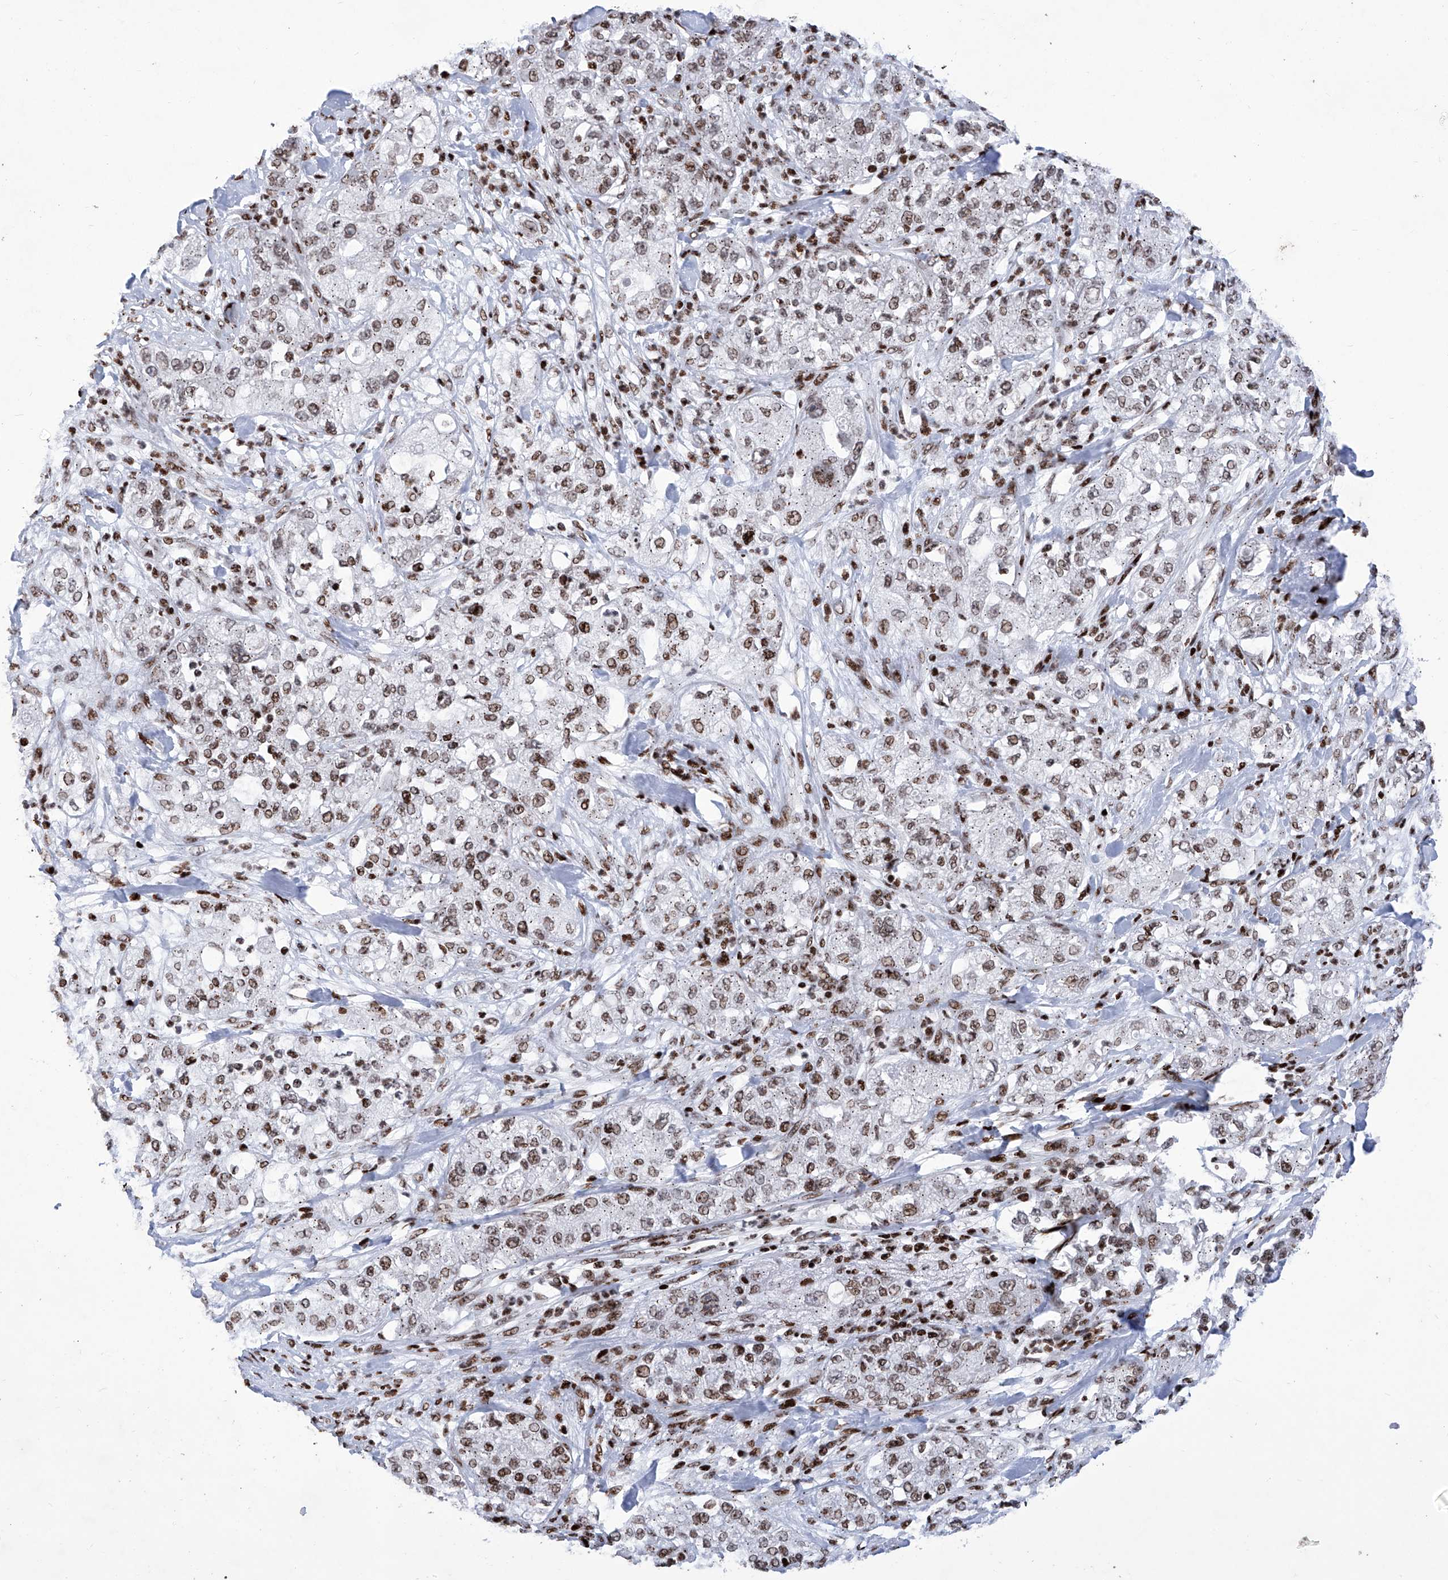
{"staining": {"intensity": "moderate", "quantity": ">75%", "location": "nuclear"}, "tissue": "pancreatic cancer", "cell_type": "Tumor cells", "image_type": "cancer", "snomed": [{"axis": "morphology", "description": "Adenocarcinoma, NOS"}, {"axis": "topography", "description": "Pancreas"}], "caption": "Immunohistochemistry (IHC) micrograph of neoplastic tissue: pancreatic adenocarcinoma stained using IHC shows medium levels of moderate protein expression localized specifically in the nuclear of tumor cells, appearing as a nuclear brown color.", "gene": "HEY2", "patient": {"sex": "female", "age": 78}}